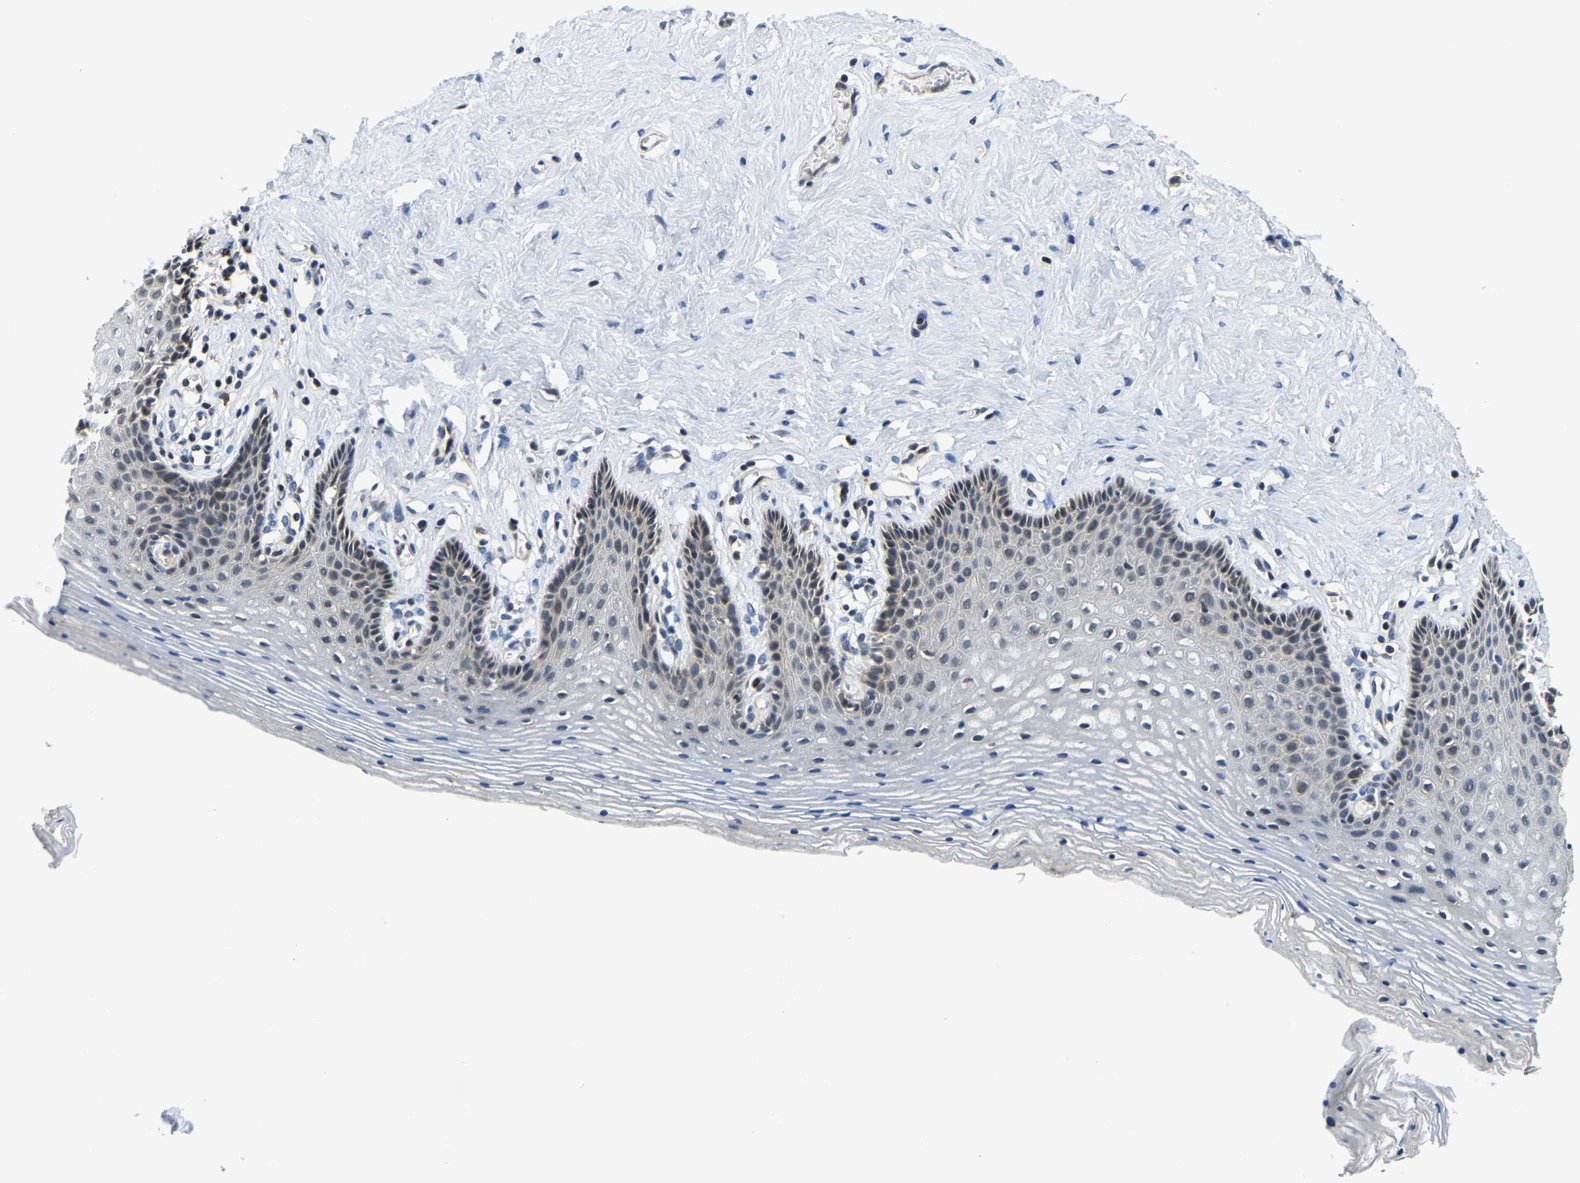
{"staining": {"intensity": "weak", "quantity": "<25%", "location": "nuclear"}, "tissue": "vagina", "cell_type": "Squamous epithelial cells", "image_type": "normal", "snomed": [{"axis": "morphology", "description": "Normal tissue, NOS"}, {"axis": "topography", "description": "Vagina"}], "caption": "Squamous epithelial cells are negative for protein expression in normal human vagina. (Stains: DAB immunohistochemistry (IHC) with hematoxylin counter stain, Microscopy: brightfield microscopy at high magnification).", "gene": "DFFA", "patient": {"sex": "female", "age": 32}}